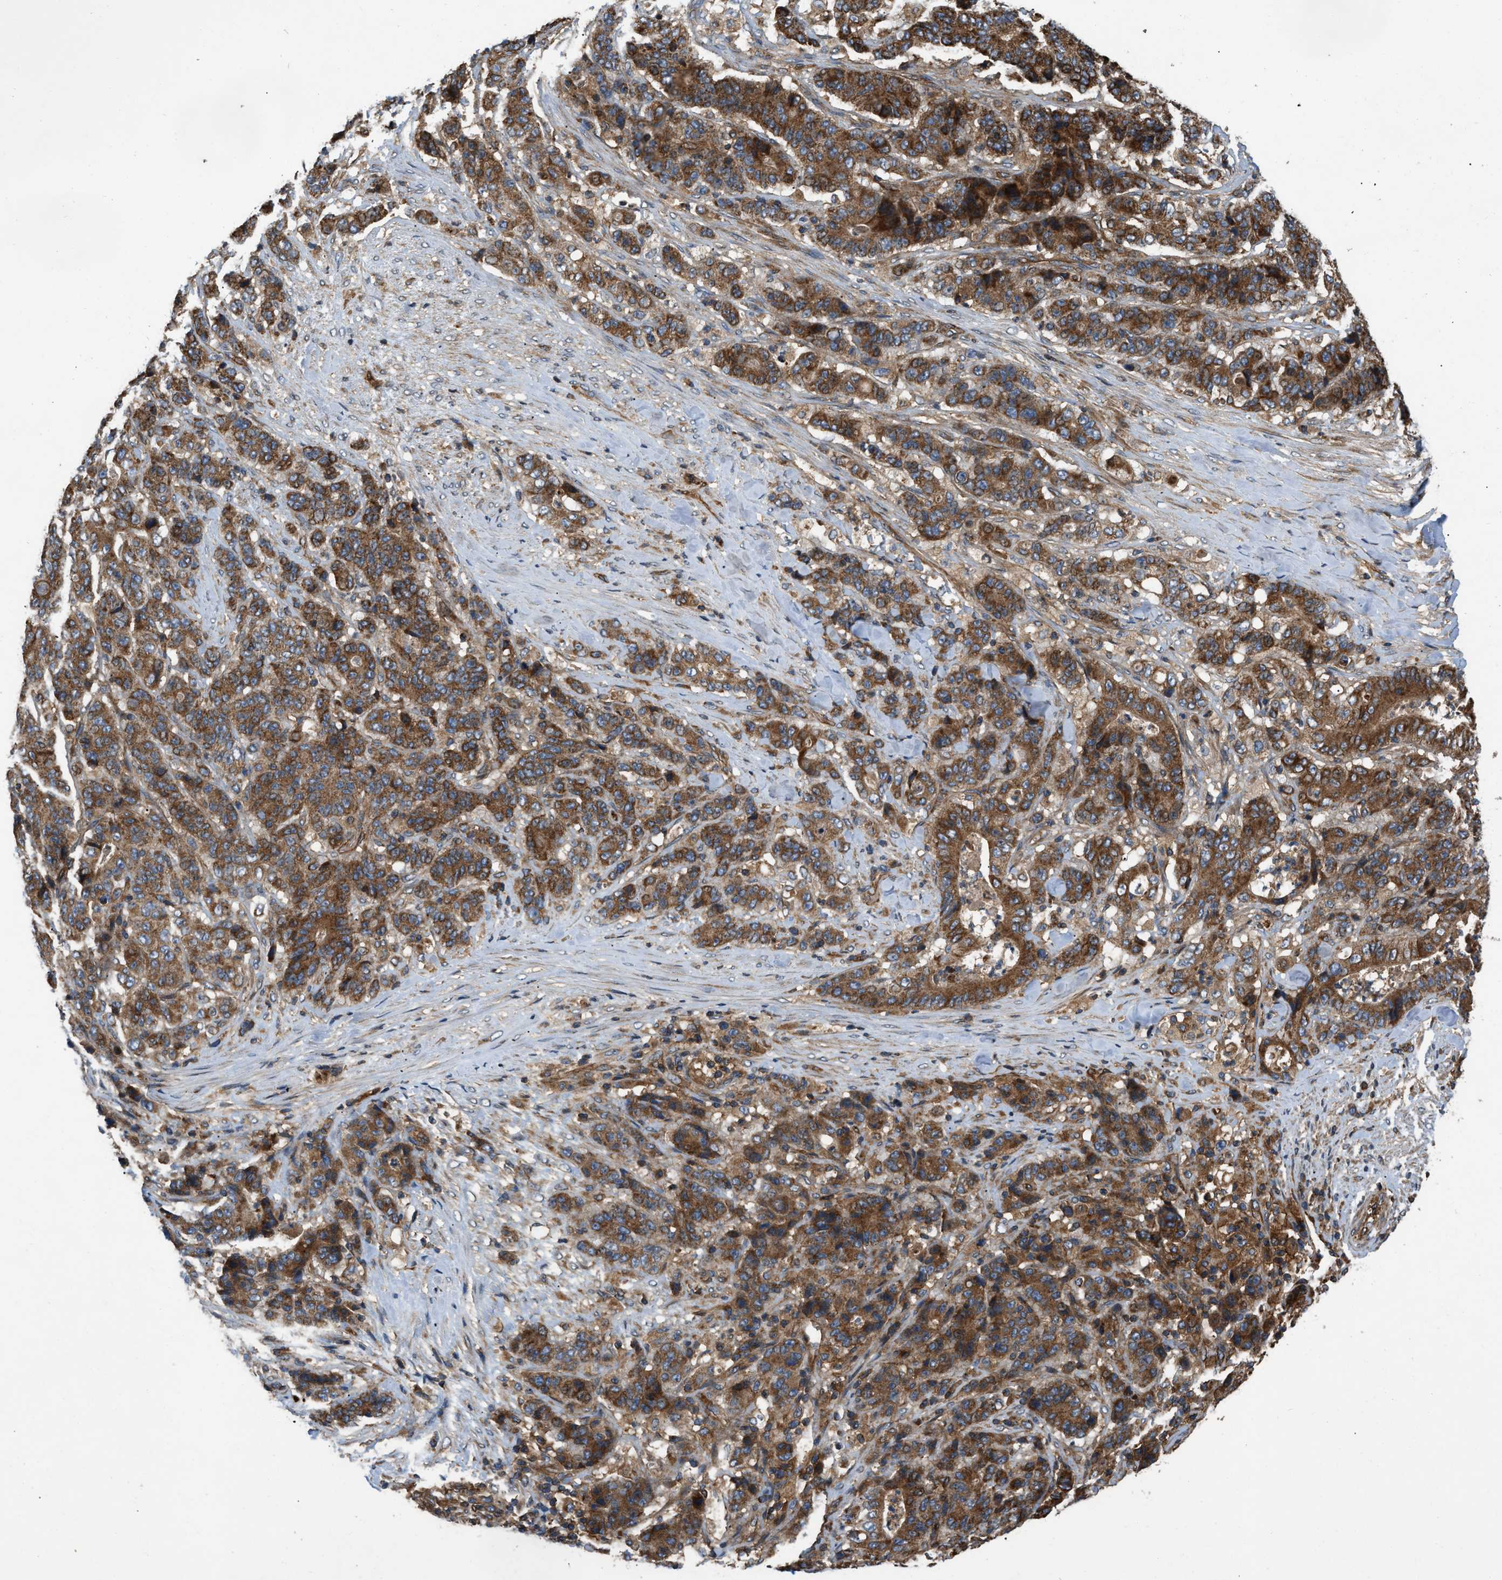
{"staining": {"intensity": "strong", "quantity": ">75%", "location": "cytoplasmic/membranous"}, "tissue": "stomach cancer", "cell_type": "Tumor cells", "image_type": "cancer", "snomed": [{"axis": "morphology", "description": "Adenocarcinoma, NOS"}, {"axis": "topography", "description": "Stomach"}], "caption": "This is an image of immunohistochemistry staining of adenocarcinoma (stomach), which shows strong positivity in the cytoplasmic/membranous of tumor cells.", "gene": "GNB4", "patient": {"sex": "female", "age": 73}}